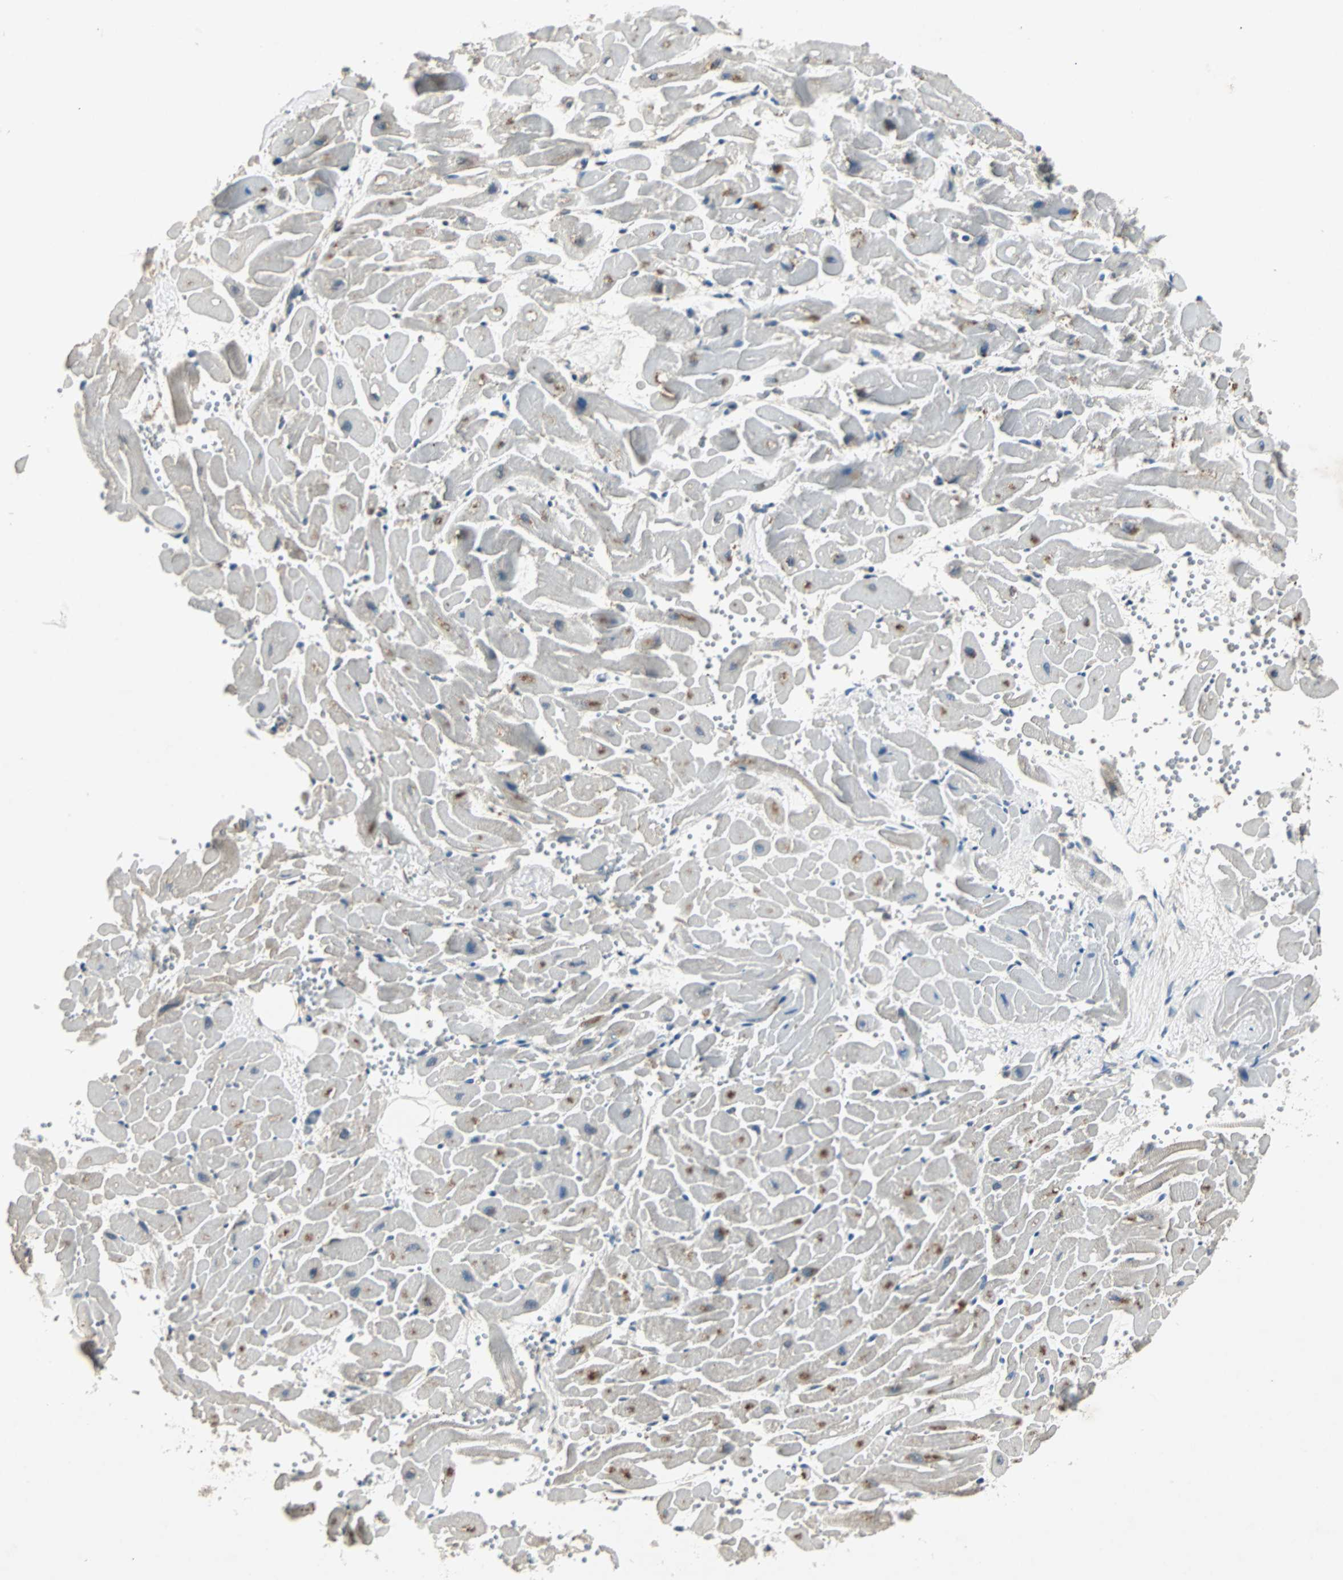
{"staining": {"intensity": "moderate", "quantity": "<25%", "location": "cytoplasmic/membranous"}, "tissue": "heart muscle", "cell_type": "Cardiomyocytes", "image_type": "normal", "snomed": [{"axis": "morphology", "description": "Normal tissue, NOS"}, {"axis": "topography", "description": "Heart"}], "caption": "Immunohistochemical staining of benign heart muscle demonstrates low levels of moderate cytoplasmic/membranous staining in approximately <25% of cardiomyocytes.", "gene": "CMC2", "patient": {"sex": "female", "age": 19}}